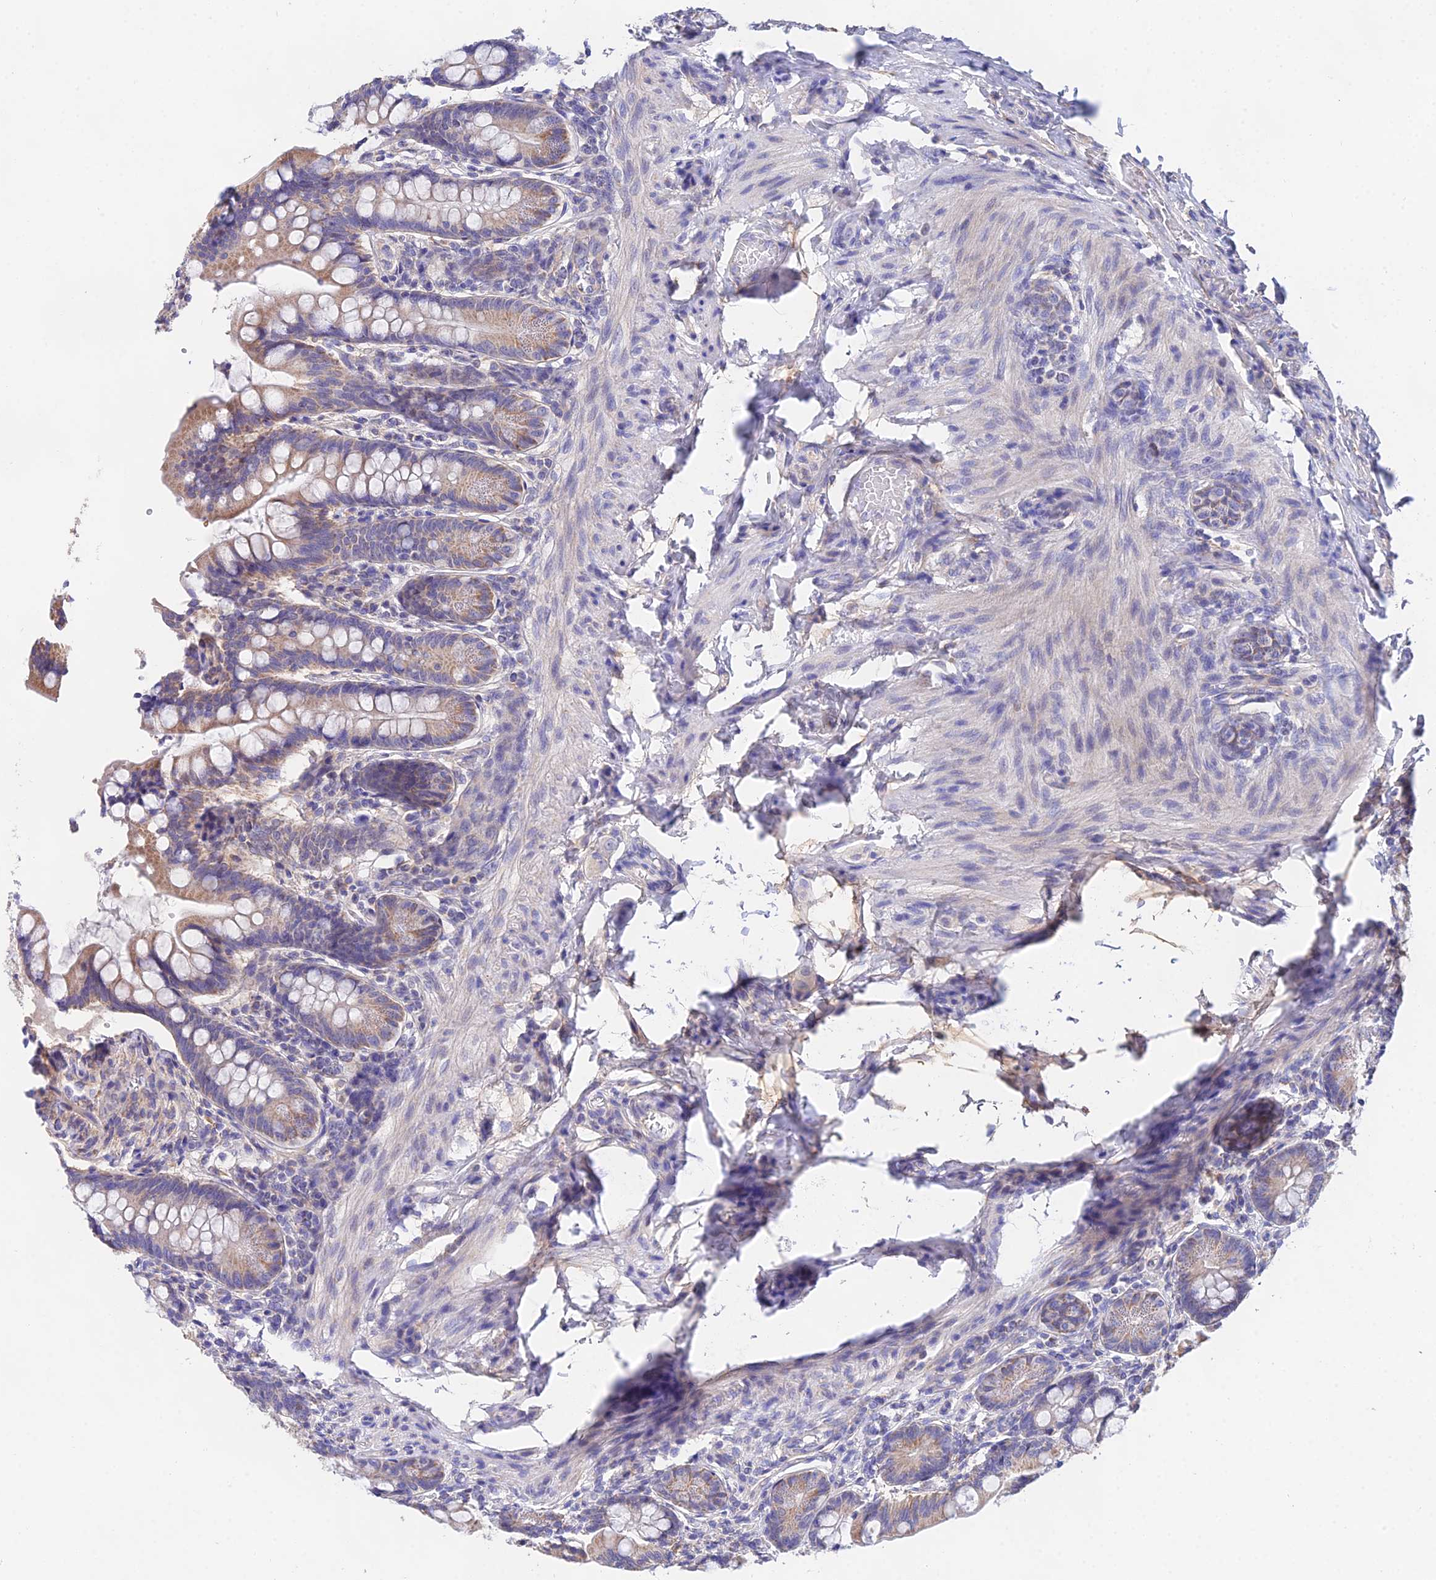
{"staining": {"intensity": "moderate", "quantity": "25%-75%", "location": "cytoplasmic/membranous"}, "tissue": "small intestine", "cell_type": "Glandular cells", "image_type": "normal", "snomed": [{"axis": "morphology", "description": "Normal tissue, NOS"}, {"axis": "topography", "description": "Small intestine"}], "caption": "Small intestine stained with DAB (3,3'-diaminobenzidine) IHC demonstrates medium levels of moderate cytoplasmic/membranous expression in approximately 25%-75% of glandular cells. The staining is performed using DAB (3,3'-diaminobenzidine) brown chromogen to label protein expression. The nuclei are counter-stained blue using hematoxylin.", "gene": "PPP2R2A", "patient": {"sex": "male", "age": 7}}